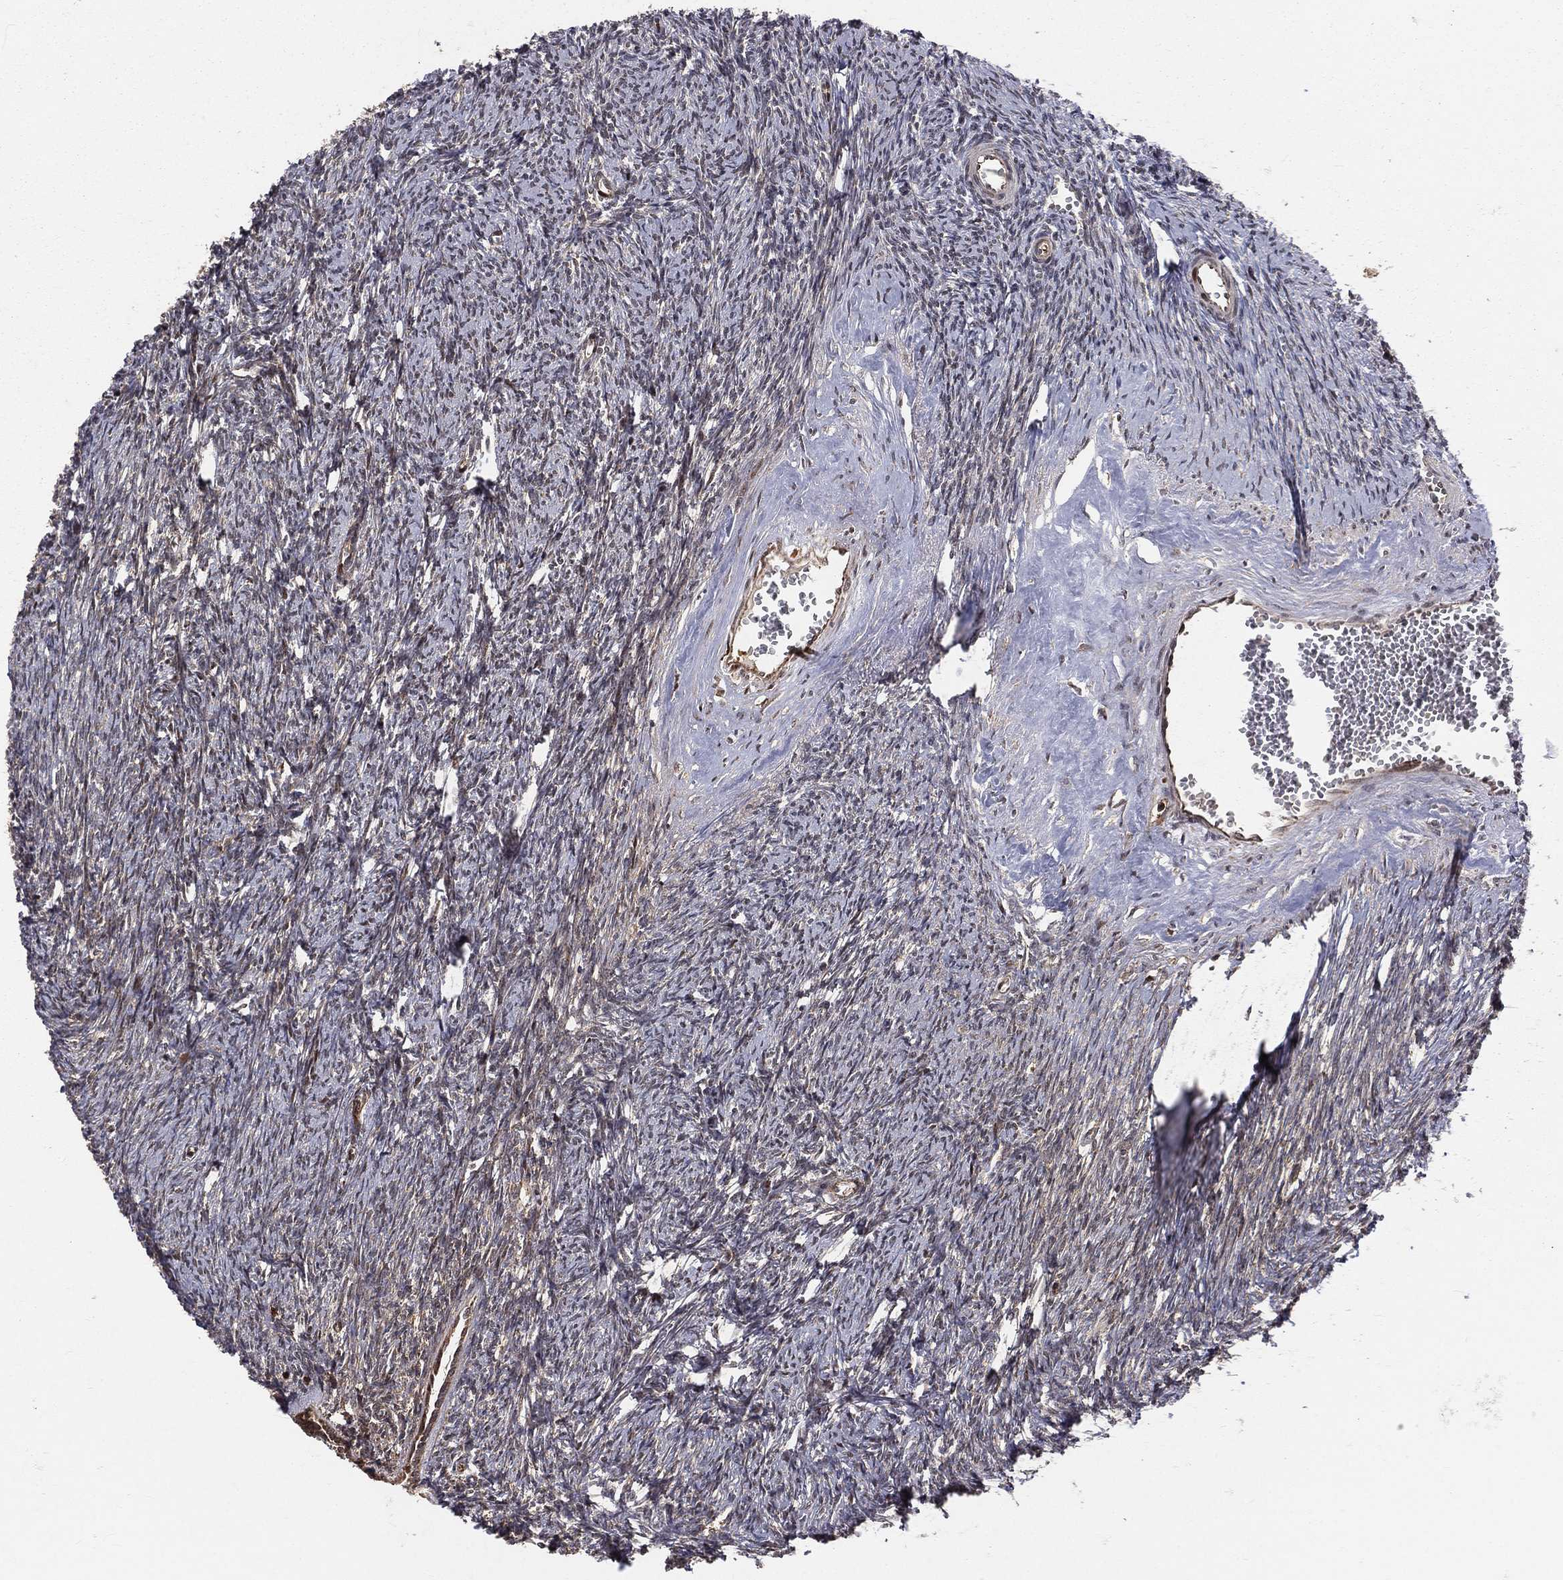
{"staining": {"intensity": "negative", "quantity": "none", "location": "none"}, "tissue": "ovary", "cell_type": "Ovarian stroma cells", "image_type": "normal", "snomed": [{"axis": "morphology", "description": "Normal tissue, NOS"}, {"axis": "topography", "description": "Fallopian tube"}, {"axis": "topography", "description": "Ovary"}], "caption": "Immunohistochemistry (IHC) histopathology image of unremarkable ovary stained for a protein (brown), which reveals no expression in ovarian stroma cells.", "gene": "MDM2", "patient": {"sex": "female", "age": 33}}